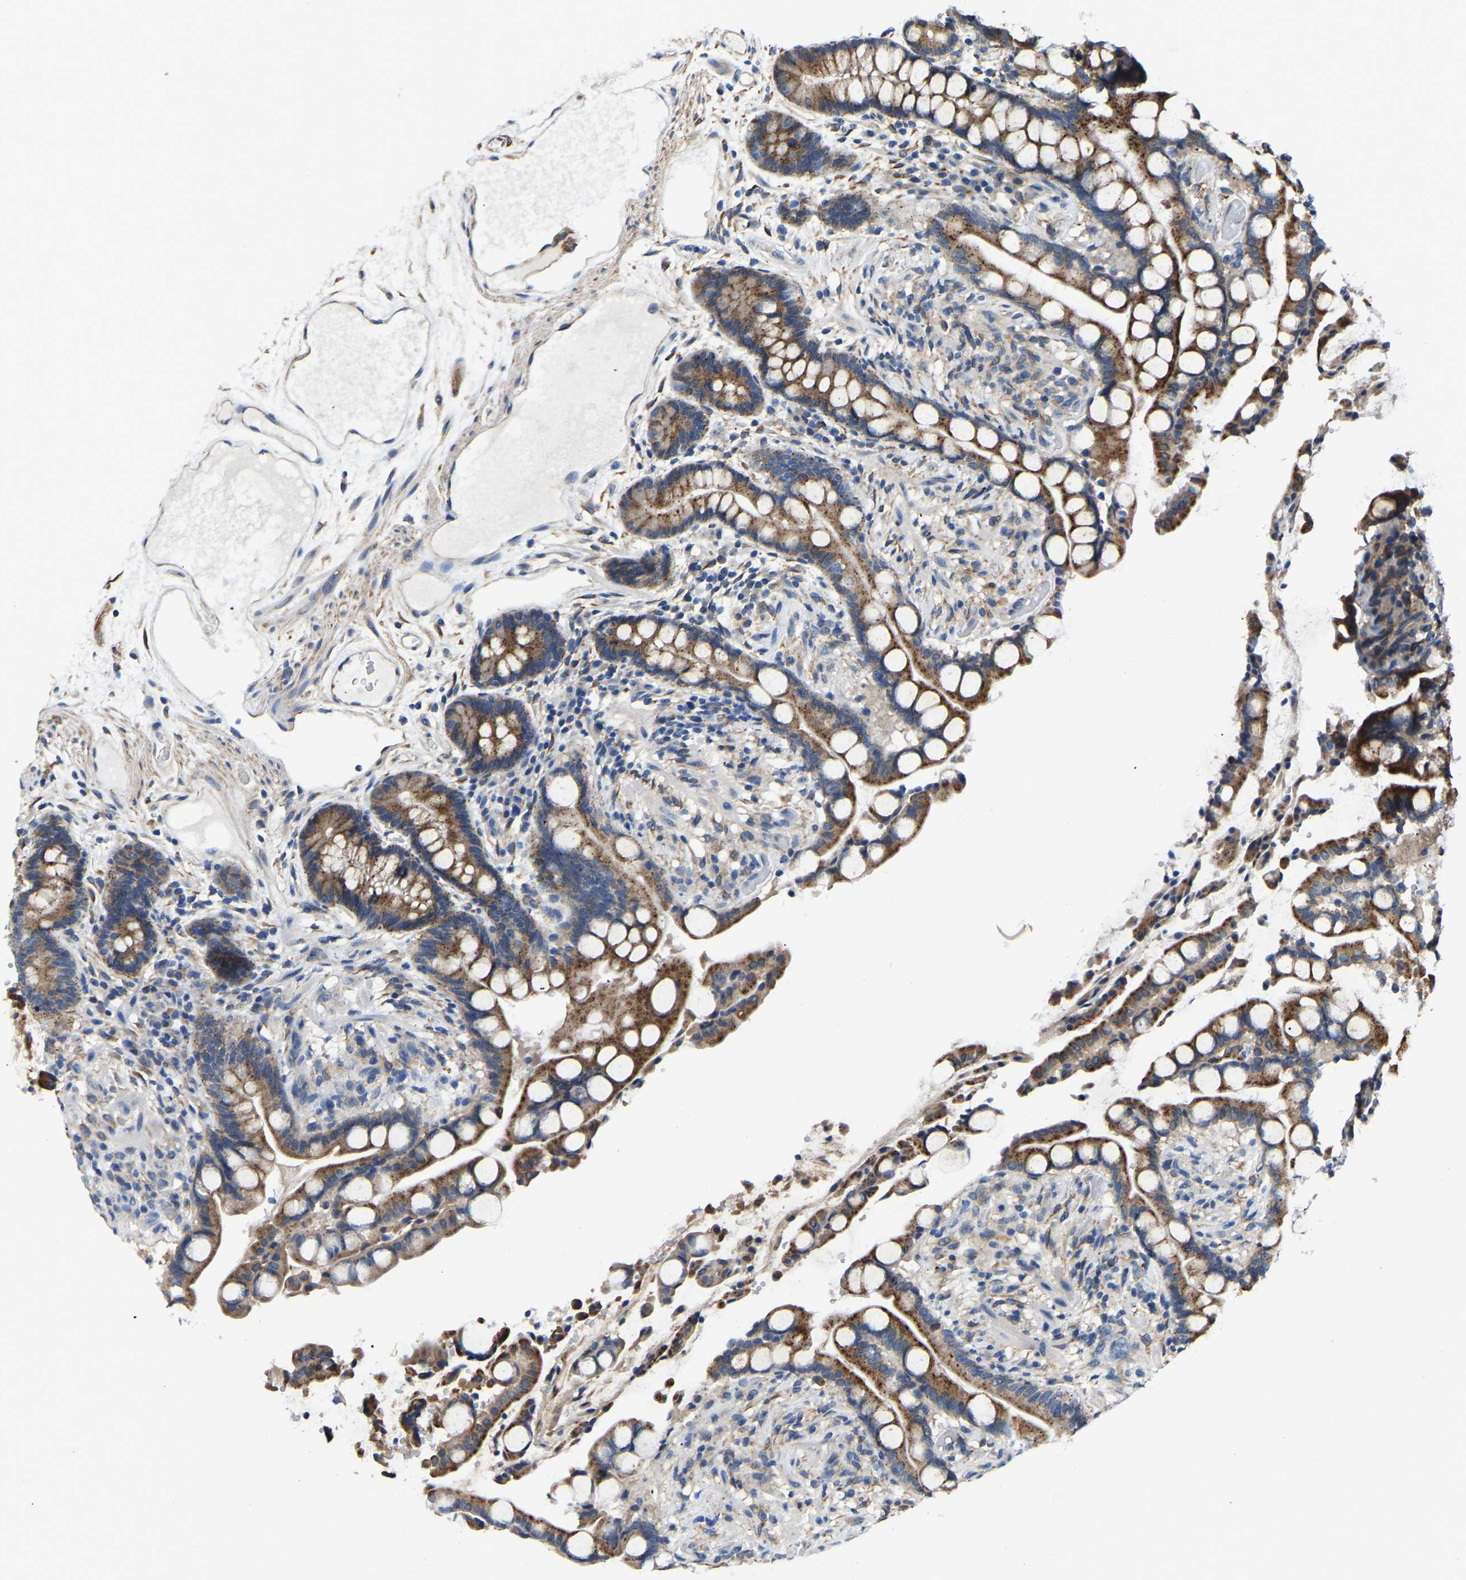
{"staining": {"intensity": "negative", "quantity": "none", "location": "none"}, "tissue": "colon", "cell_type": "Endothelial cells", "image_type": "normal", "snomed": [{"axis": "morphology", "description": "Normal tissue, NOS"}, {"axis": "topography", "description": "Colon"}], "caption": "Endothelial cells are negative for protein expression in normal human colon. (DAB immunohistochemistry, high magnification).", "gene": "ARL6IP5", "patient": {"sex": "male", "age": 73}}